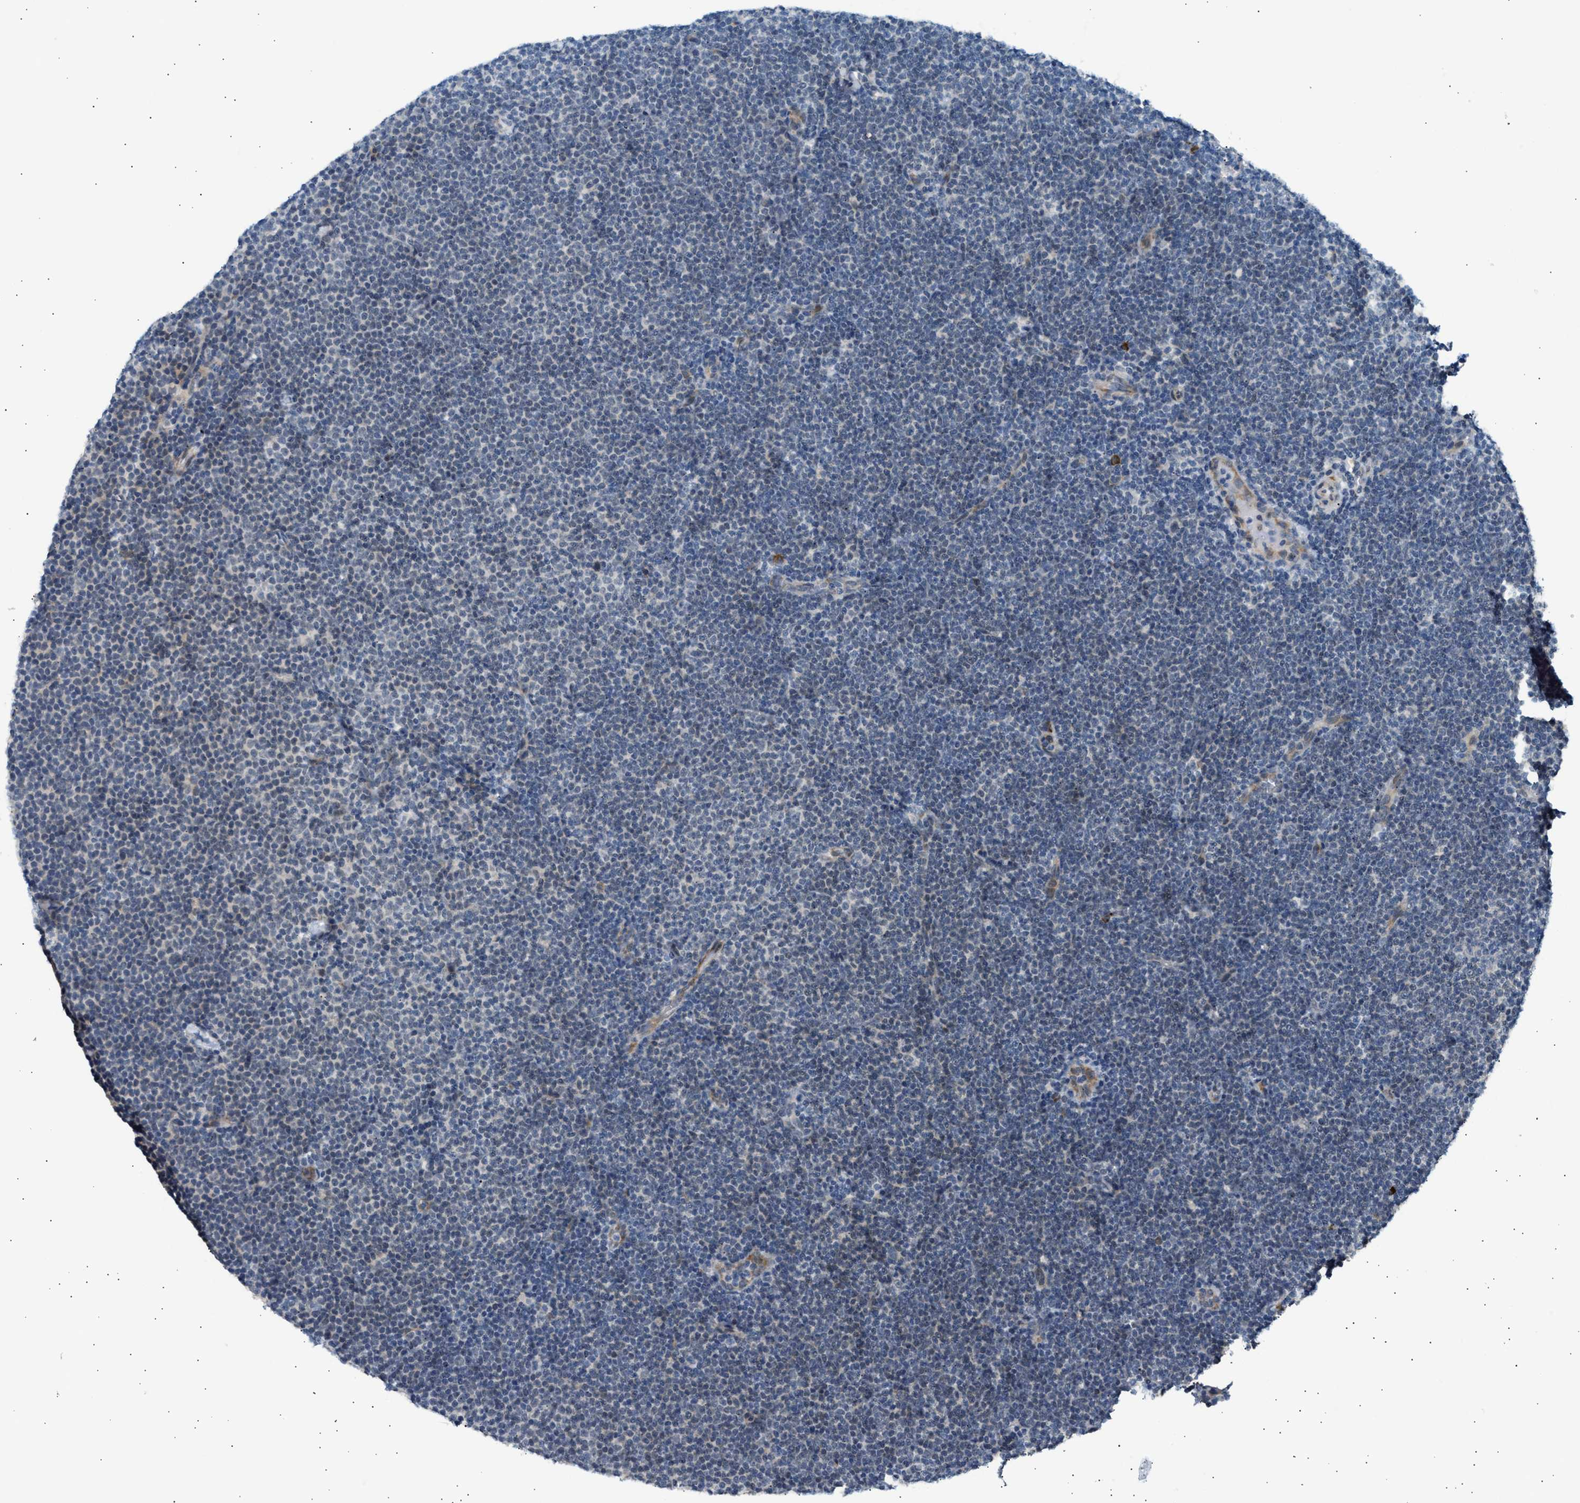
{"staining": {"intensity": "weak", "quantity": "<25%", "location": "nuclear"}, "tissue": "lymphoma", "cell_type": "Tumor cells", "image_type": "cancer", "snomed": [{"axis": "morphology", "description": "Malignant lymphoma, non-Hodgkin's type, Low grade"}, {"axis": "topography", "description": "Lymph node"}], "caption": "Protein analysis of malignant lymphoma, non-Hodgkin's type (low-grade) exhibits no significant expression in tumor cells. (DAB (3,3'-diaminobenzidine) immunohistochemistry (IHC) visualized using brightfield microscopy, high magnification).", "gene": "KCNC2", "patient": {"sex": "female", "age": 53}}